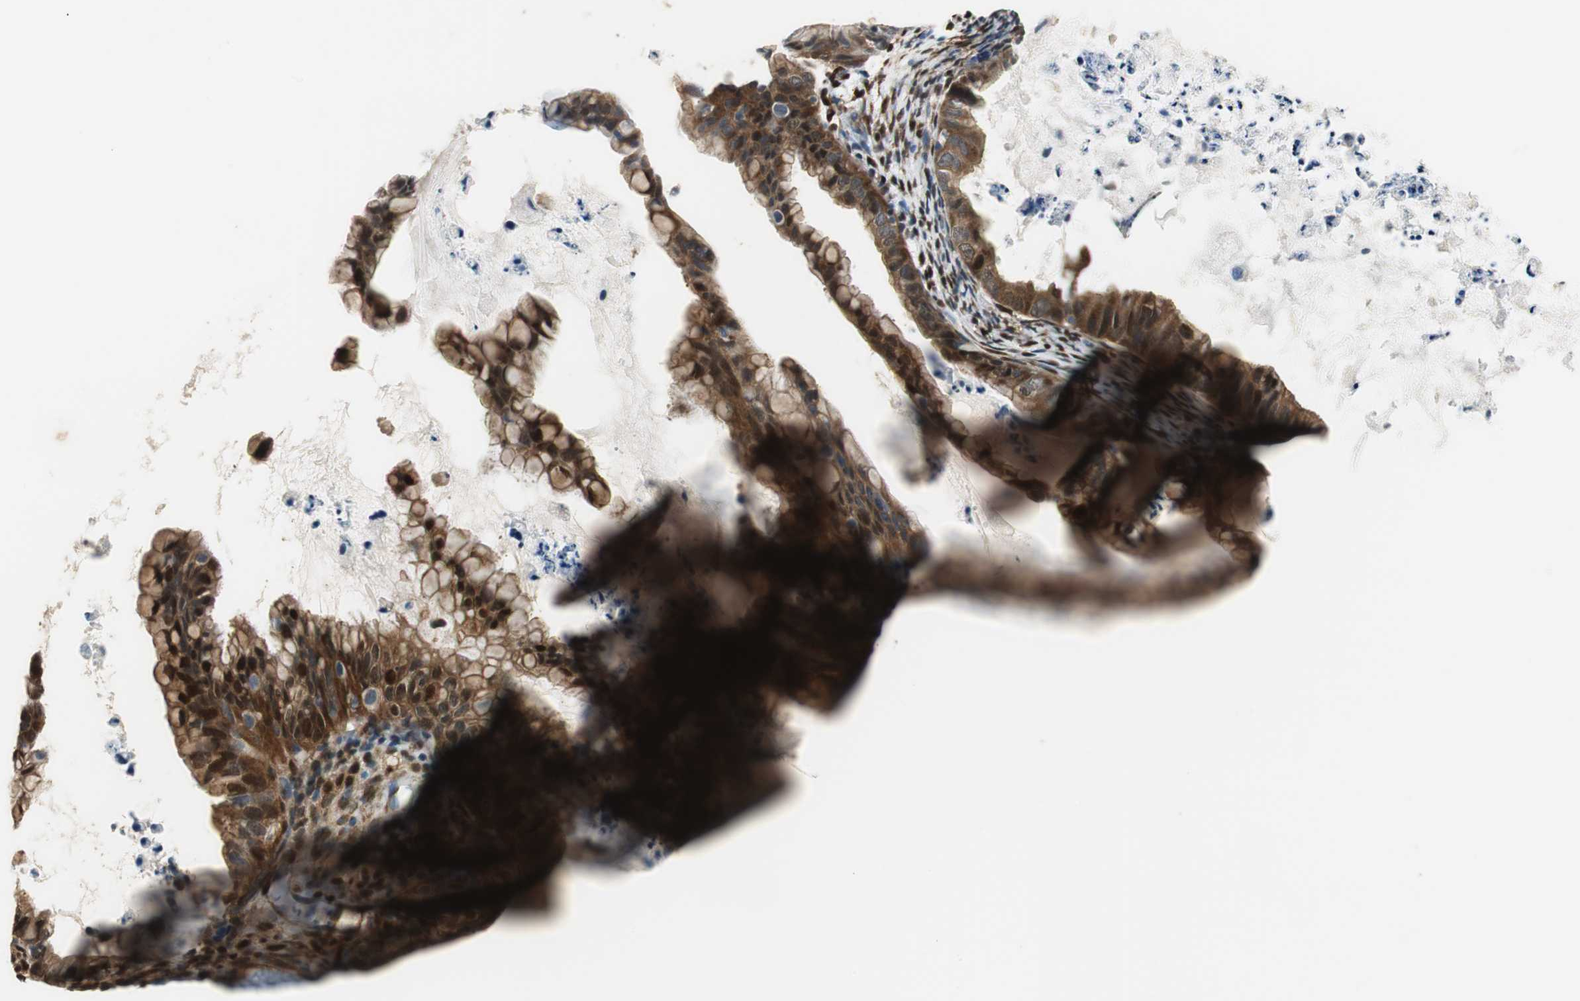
{"staining": {"intensity": "strong", "quantity": ">75%", "location": "cytoplasmic/membranous,nuclear"}, "tissue": "ovarian cancer", "cell_type": "Tumor cells", "image_type": "cancer", "snomed": [{"axis": "morphology", "description": "Cystadenocarcinoma, mucinous, NOS"}, {"axis": "topography", "description": "Ovary"}], "caption": "IHC (DAB (3,3'-diaminobenzidine)) staining of human ovarian cancer (mucinous cystadenocarcinoma) shows strong cytoplasmic/membranous and nuclear protein positivity in approximately >75% of tumor cells.", "gene": "FHL2", "patient": {"sex": "female", "age": 36}}